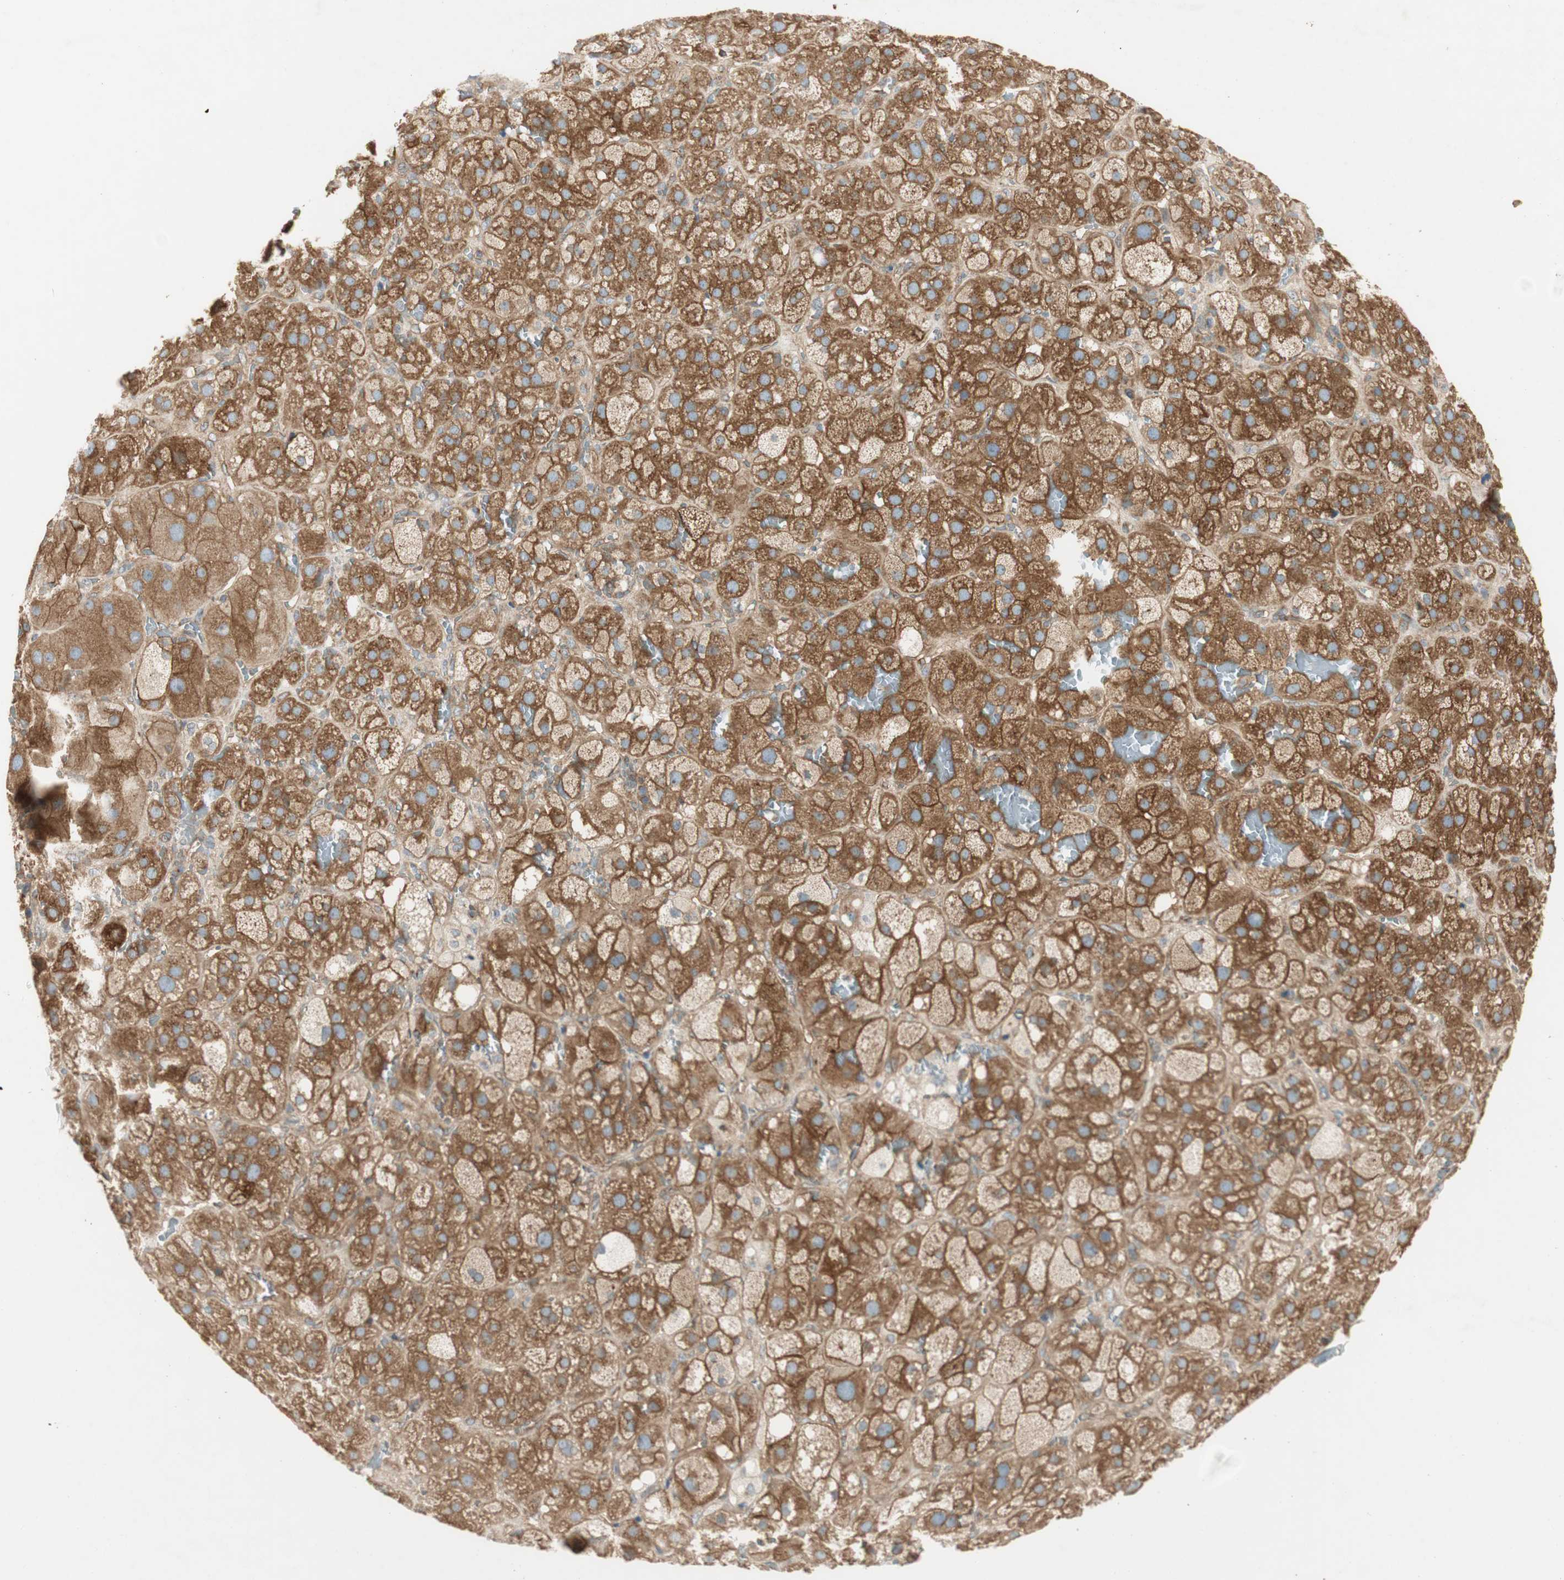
{"staining": {"intensity": "strong", "quantity": ">75%", "location": "cytoplasmic/membranous"}, "tissue": "adrenal gland", "cell_type": "Glandular cells", "image_type": "normal", "snomed": [{"axis": "morphology", "description": "Normal tissue, NOS"}, {"axis": "topography", "description": "Adrenal gland"}], "caption": "IHC (DAB) staining of benign human adrenal gland exhibits strong cytoplasmic/membranous protein staining in about >75% of glandular cells. (brown staining indicates protein expression, while blue staining denotes nuclei).", "gene": "BTN3A3", "patient": {"sex": "female", "age": 47}}